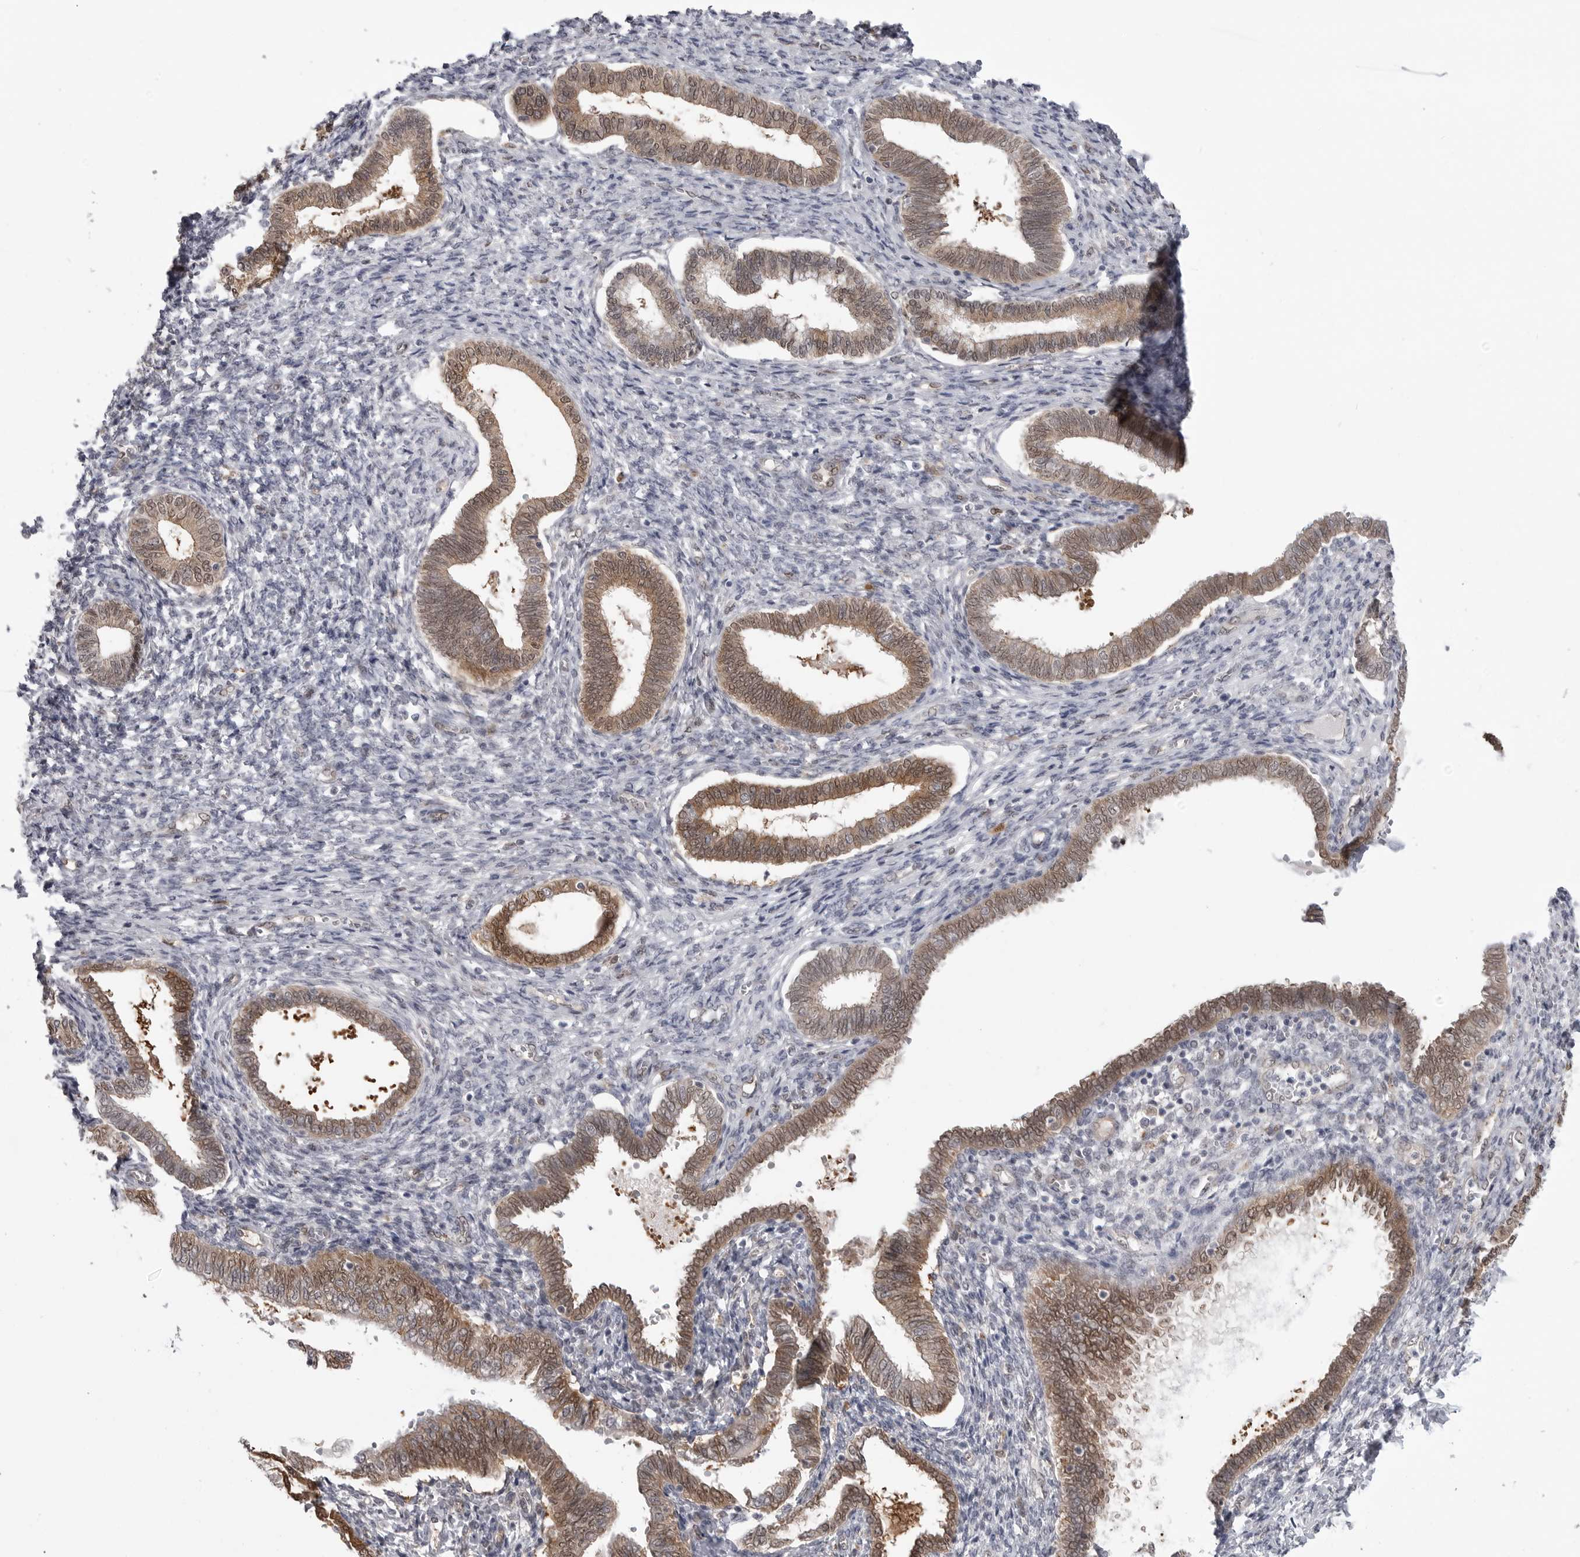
{"staining": {"intensity": "negative", "quantity": "none", "location": "none"}, "tissue": "endometrium", "cell_type": "Cells in endometrial stroma", "image_type": "normal", "snomed": [{"axis": "morphology", "description": "Normal tissue, NOS"}, {"axis": "topography", "description": "Endometrium"}], "caption": "There is no significant positivity in cells in endometrial stroma of endometrium. (DAB (3,3'-diaminobenzidine) immunohistochemistry (IHC), high magnification).", "gene": "PNPO", "patient": {"sex": "female", "age": 77}}